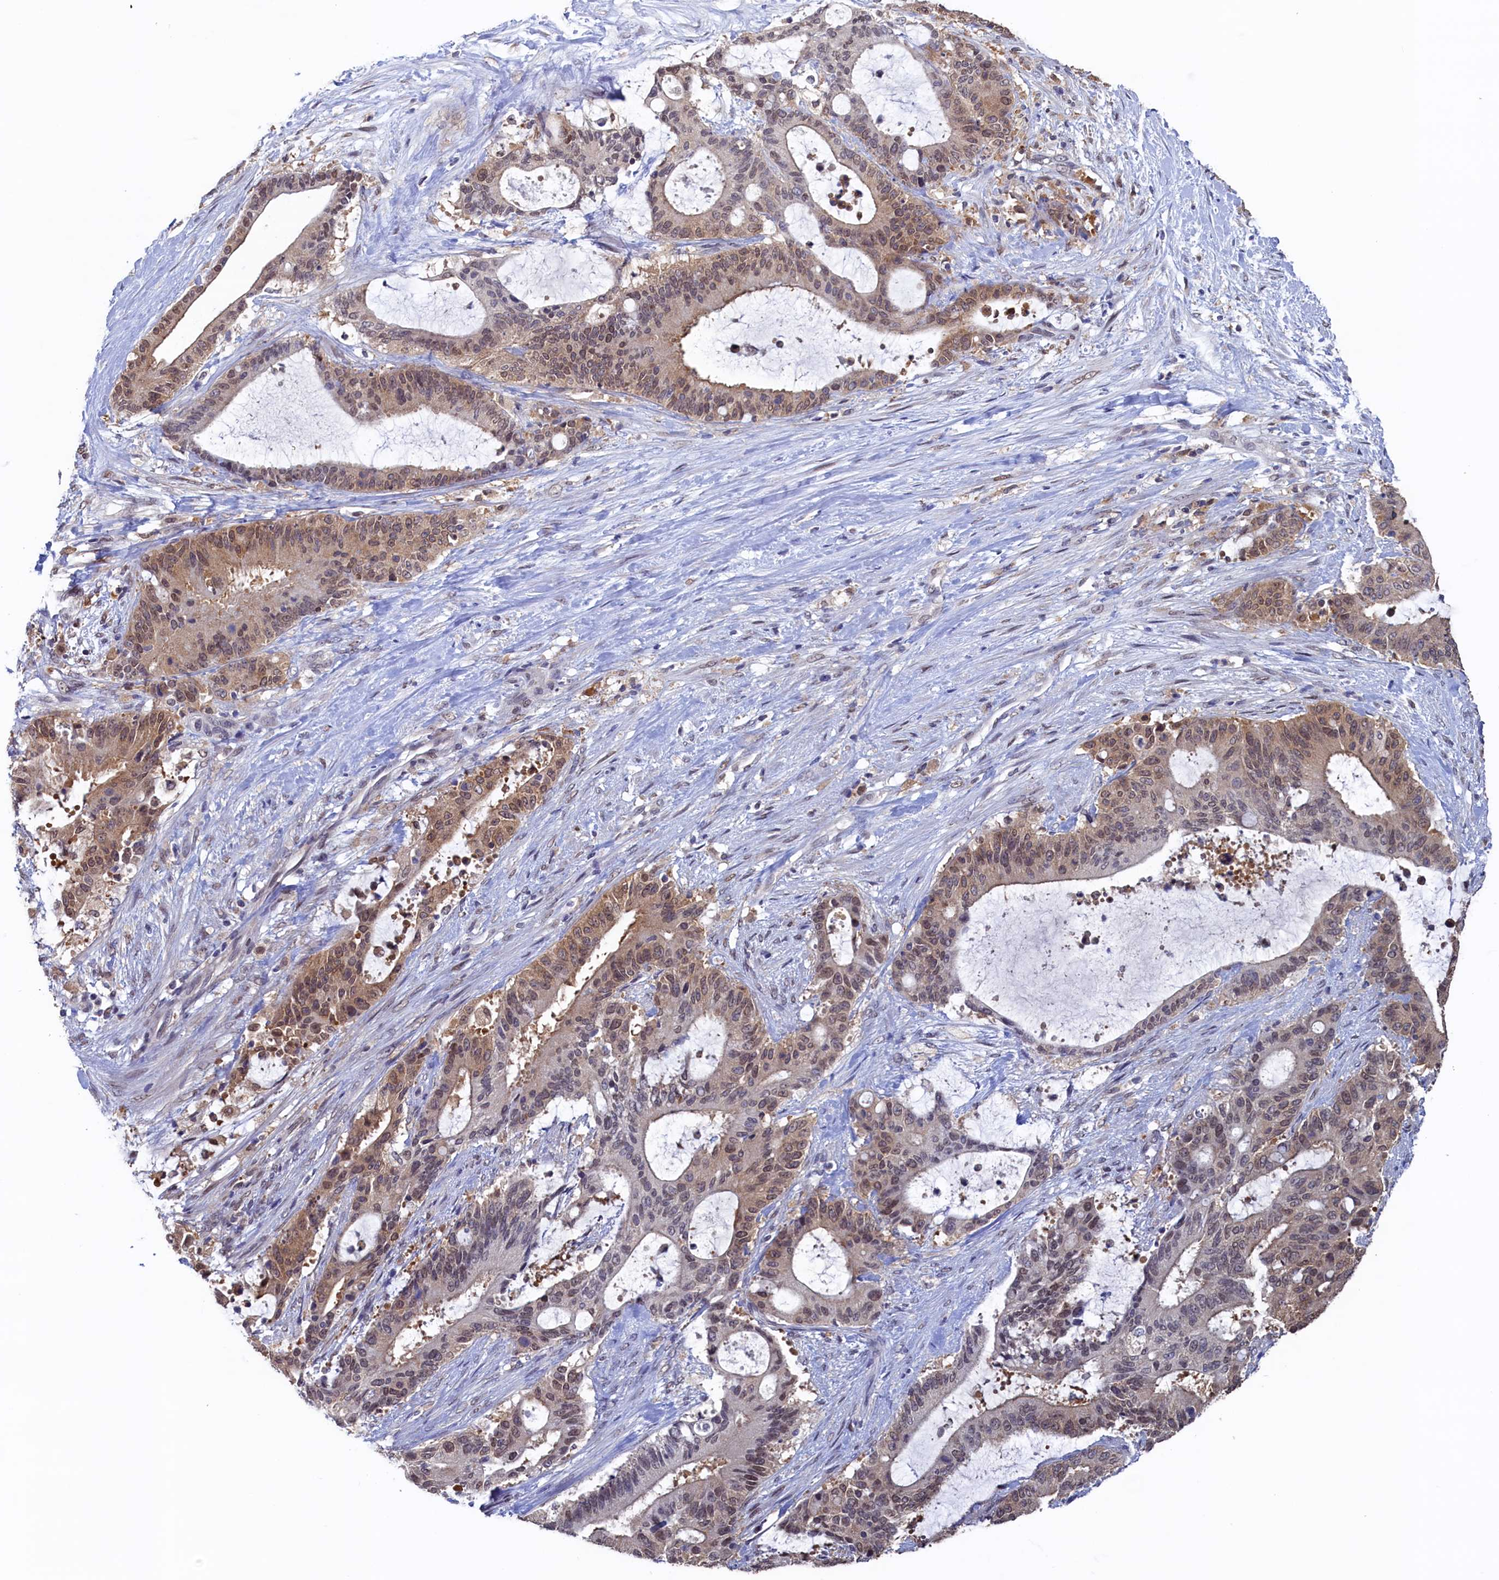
{"staining": {"intensity": "weak", "quantity": "25%-75%", "location": "cytoplasmic/membranous,nuclear"}, "tissue": "liver cancer", "cell_type": "Tumor cells", "image_type": "cancer", "snomed": [{"axis": "morphology", "description": "Normal tissue, NOS"}, {"axis": "morphology", "description": "Cholangiocarcinoma"}, {"axis": "topography", "description": "Liver"}, {"axis": "topography", "description": "Peripheral nerve tissue"}], "caption": "A high-resolution photomicrograph shows immunohistochemistry staining of liver cancer (cholangiocarcinoma), which displays weak cytoplasmic/membranous and nuclear expression in approximately 25%-75% of tumor cells.", "gene": "AHCY", "patient": {"sex": "female", "age": 73}}